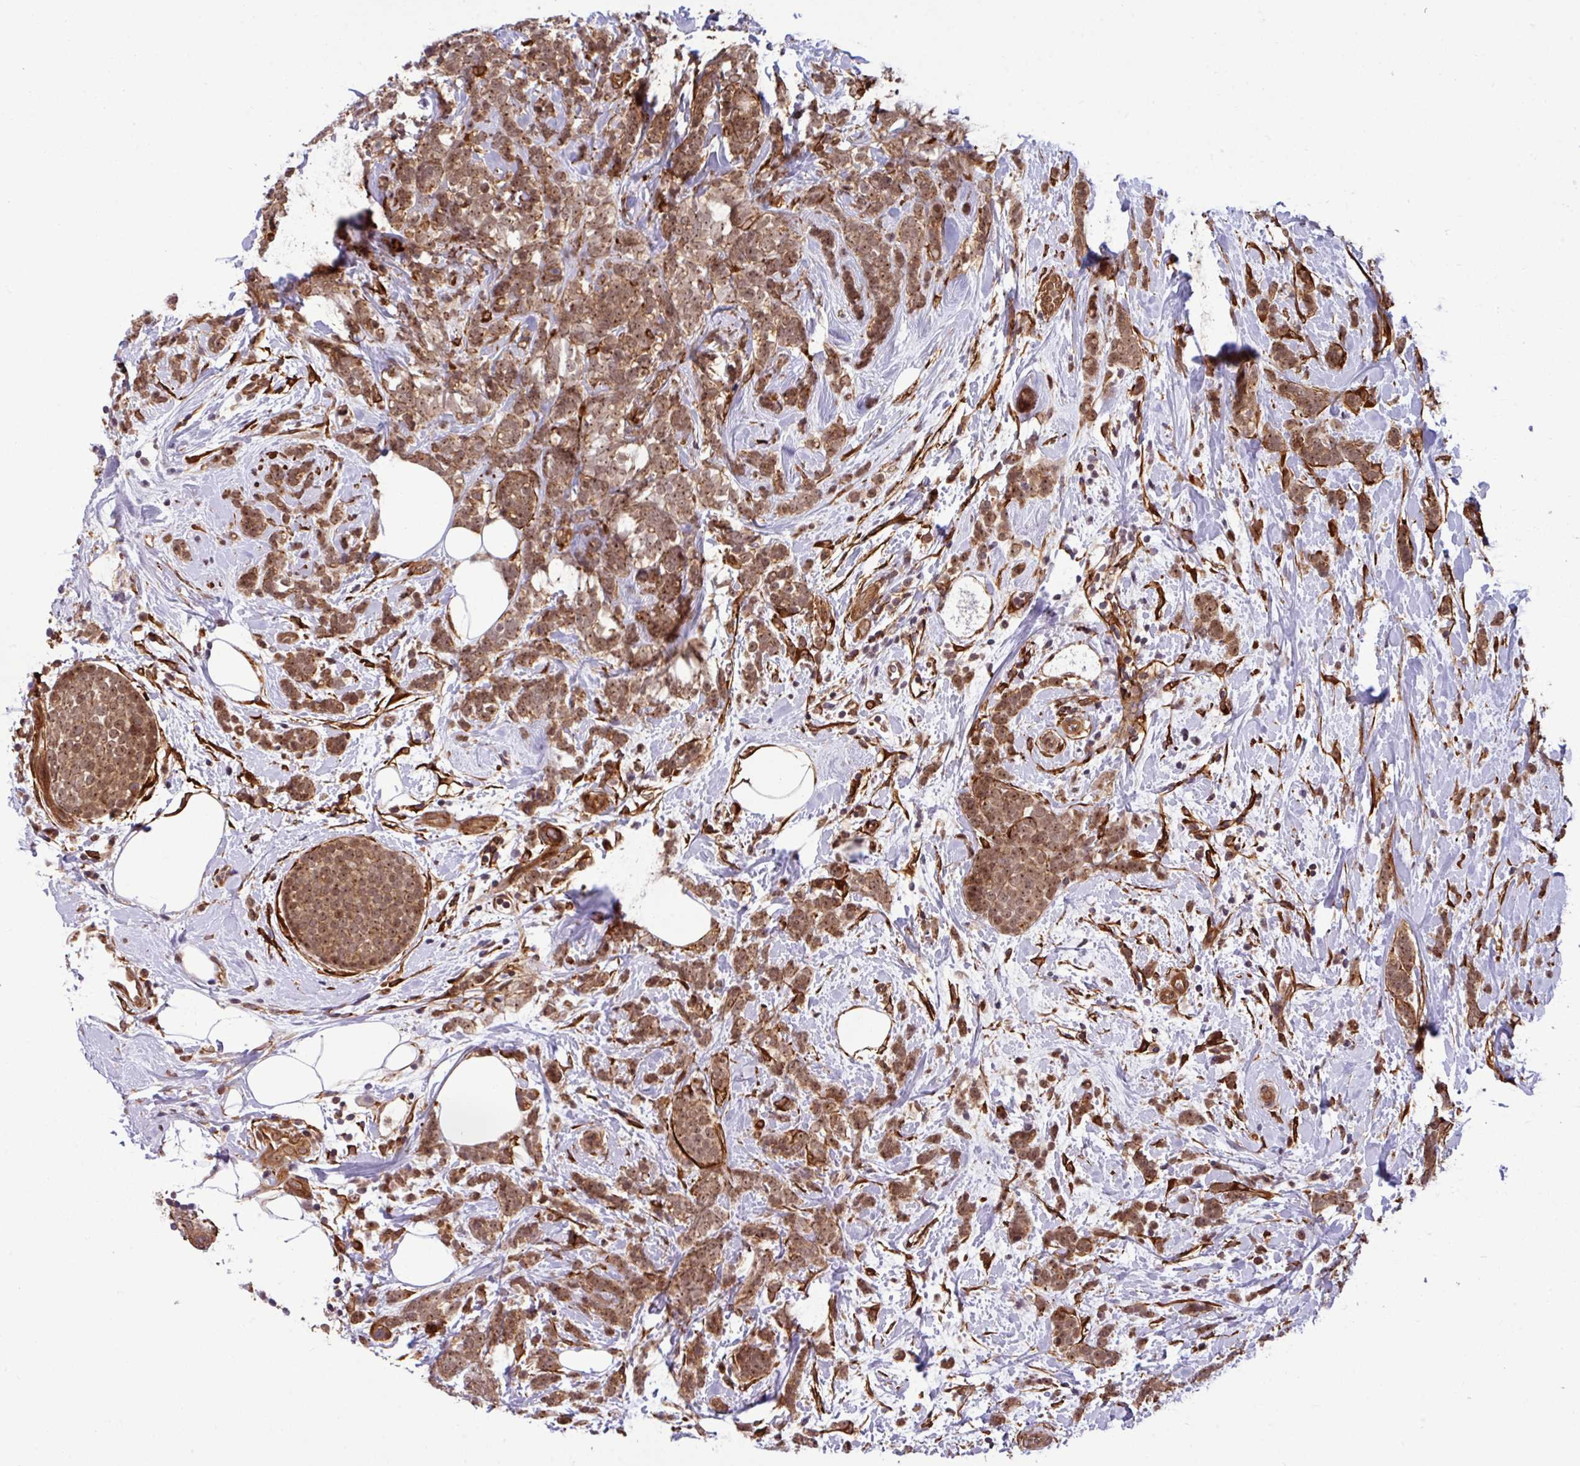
{"staining": {"intensity": "moderate", "quantity": ">75%", "location": "cytoplasmic/membranous,nuclear"}, "tissue": "breast cancer", "cell_type": "Tumor cells", "image_type": "cancer", "snomed": [{"axis": "morphology", "description": "Lobular carcinoma"}, {"axis": "topography", "description": "Breast"}], "caption": "Breast cancer tissue displays moderate cytoplasmic/membranous and nuclear expression in about >75% of tumor cells, visualized by immunohistochemistry.", "gene": "C7orf50", "patient": {"sex": "female", "age": 58}}